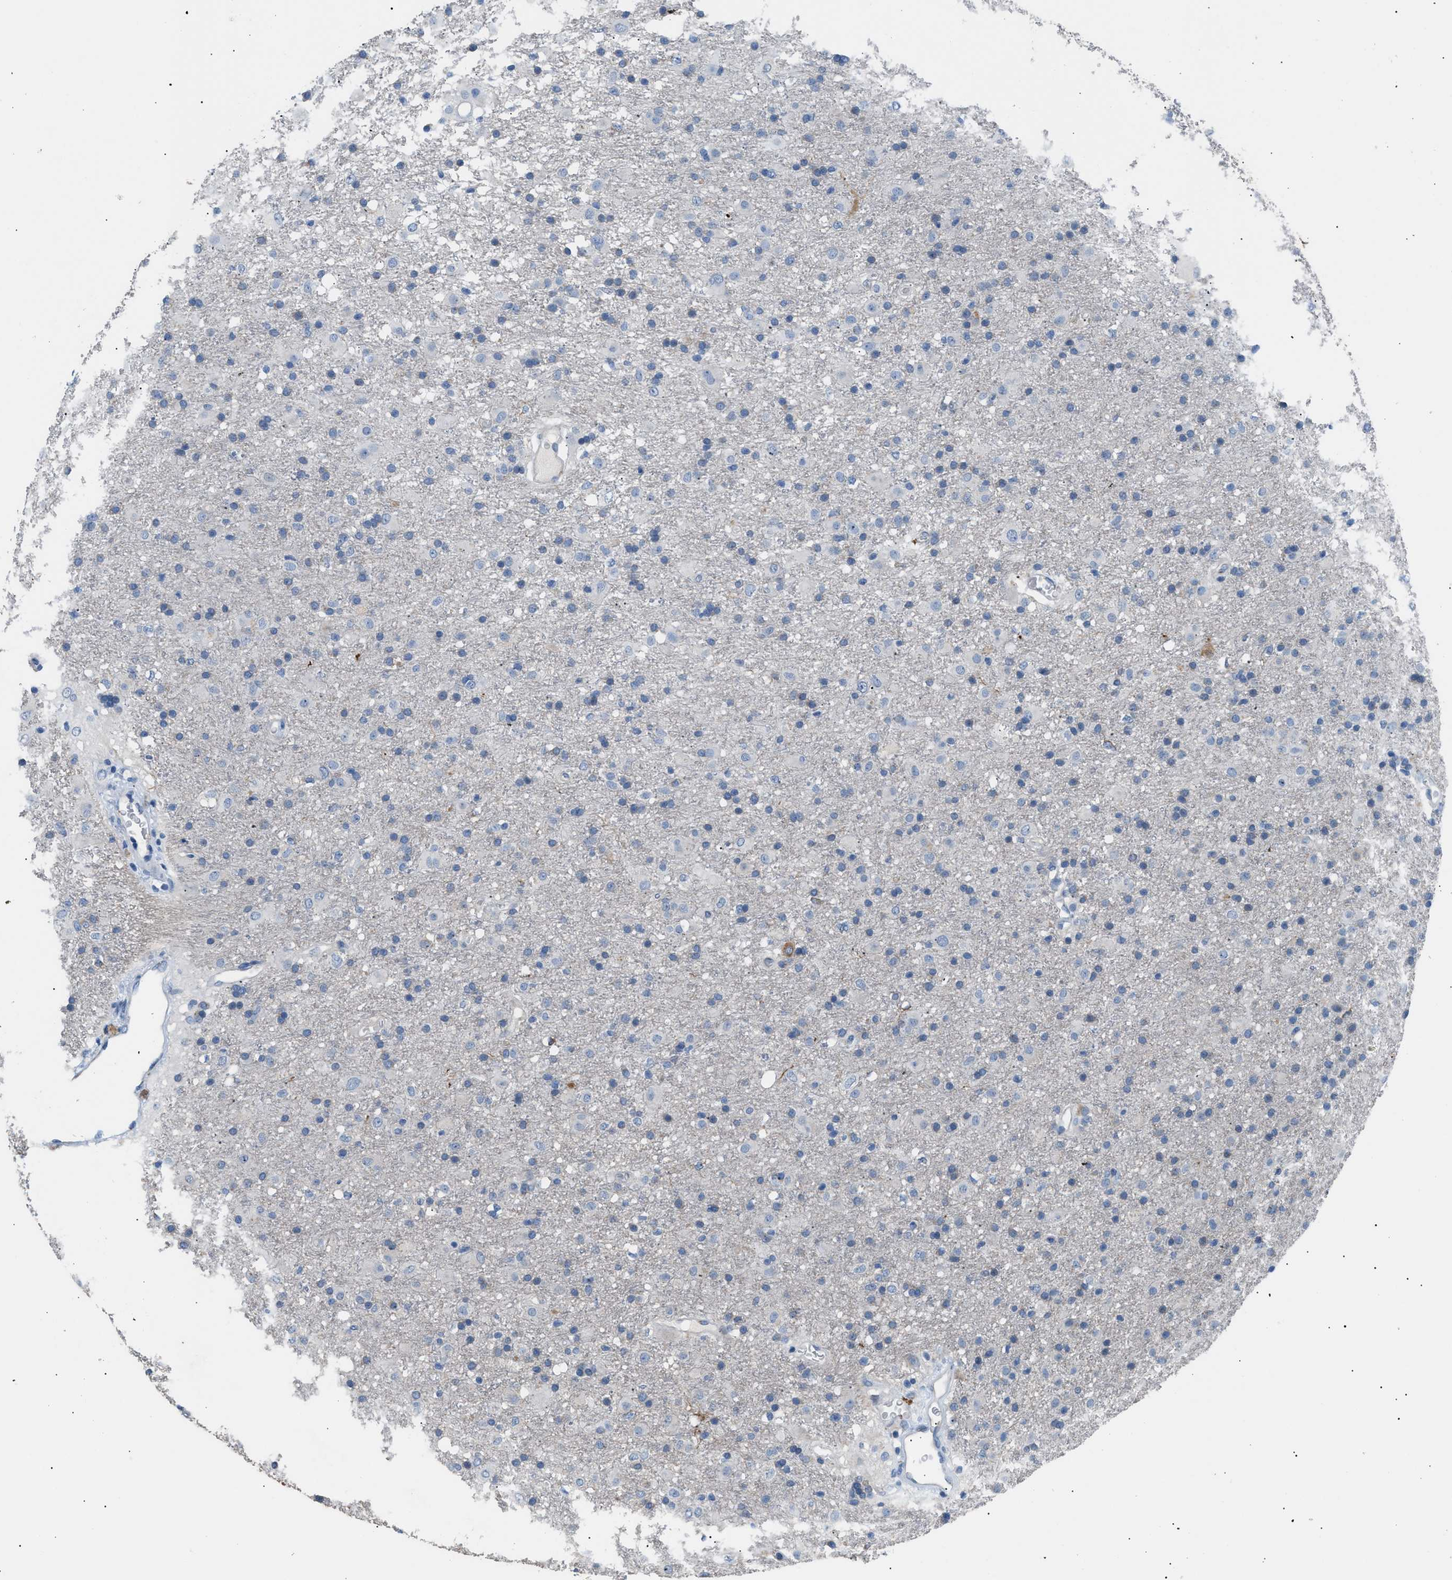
{"staining": {"intensity": "negative", "quantity": "none", "location": "none"}, "tissue": "glioma", "cell_type": "Tumor cells", "image_type": "cancer", "snomed": [{"axis": "morphology", "description": "Glioma, malignant, Low grade"}, {"axis": "topography", "description": "Brain"}], "caption": "A high-resolution image shows IHC staining of glioma, which displays no significant expression in tumor cells. The staining was performed using DAB (3,3'-diaminobenzidine) to visualize the protein expression in brown, while the nuclei were stained in blue with hematoxylin (Magnification: 20x).", "gene": "ICA1", "patient": {"sex": "male", "age": 65}}